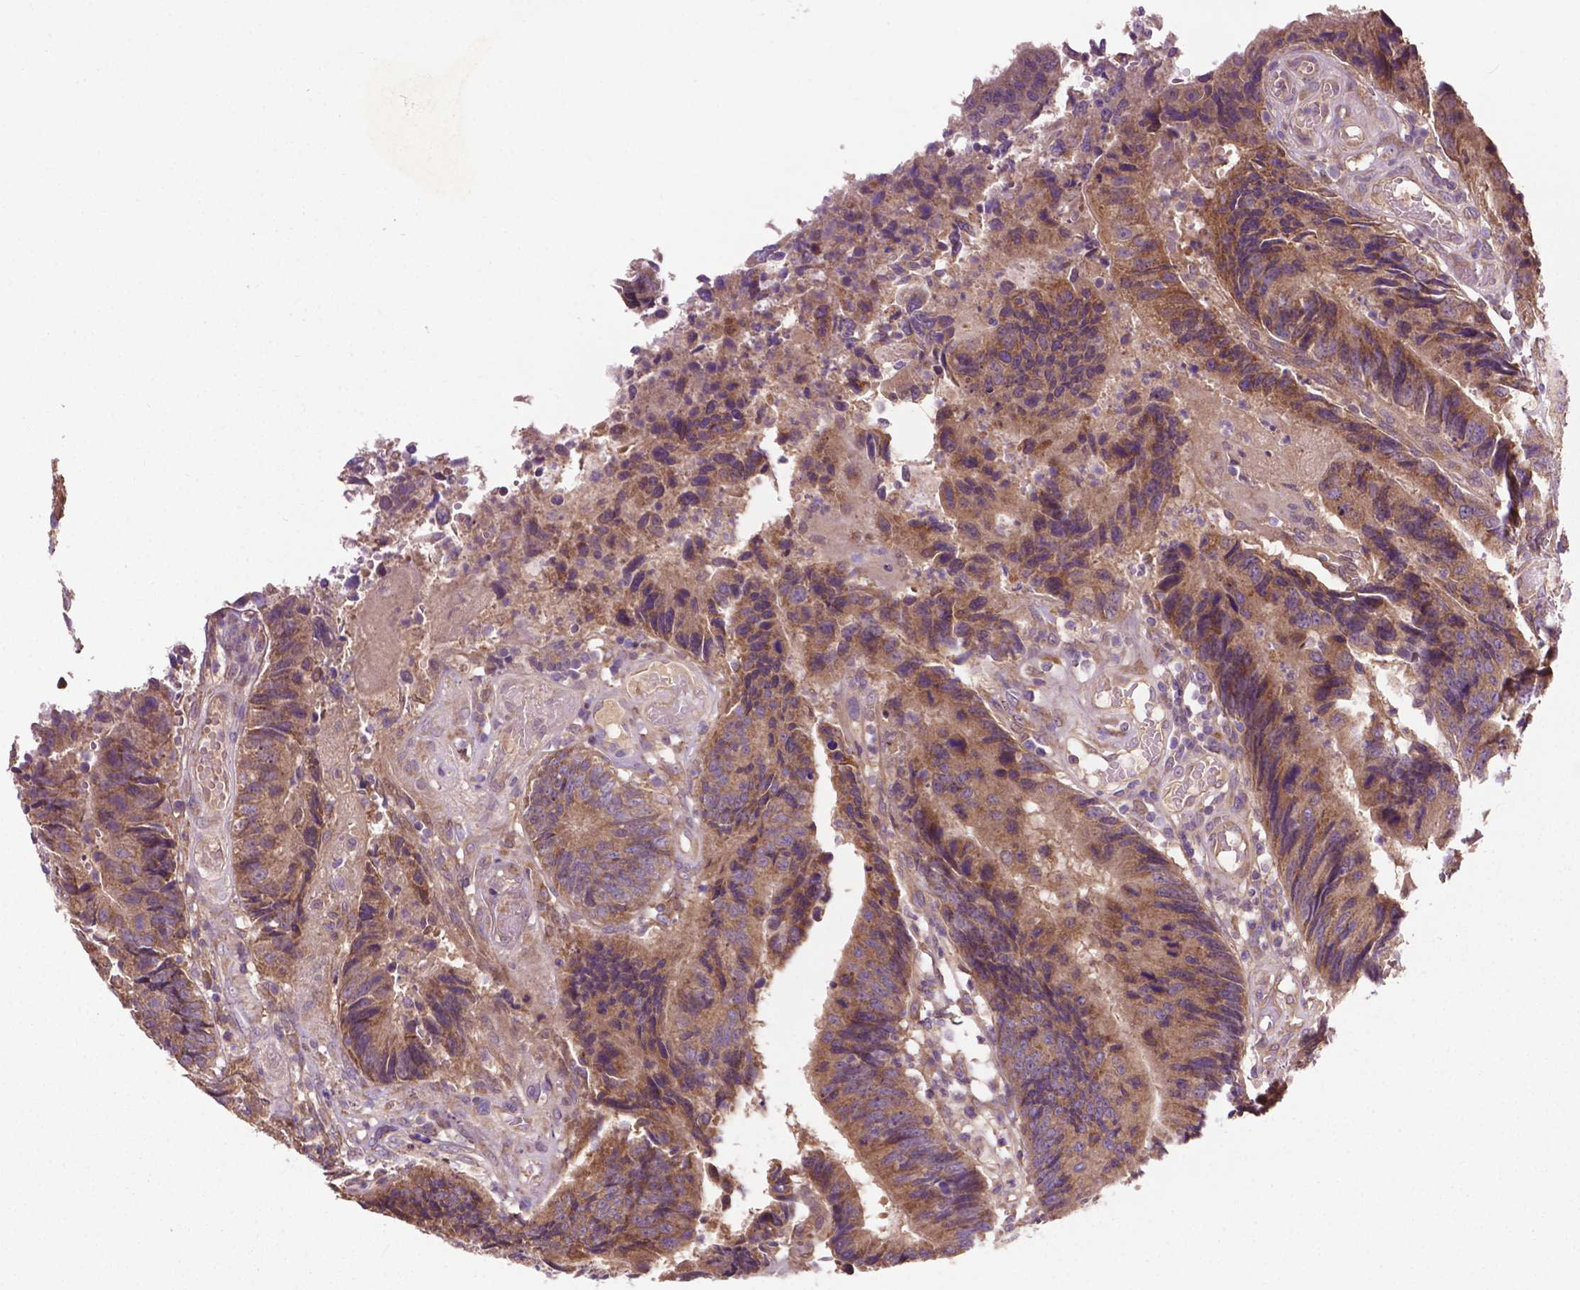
{"staining": {"intensity": "moderate", "quantity": ">75%", "location": "cytoplasmic/membranous"}, "tissue": "colorectal cancer", "cell_type": "Tumor cells", "image_type": "cancer", "snomed": [{"axis": "morphology", "description": "Adenocarcinoma, NOS"}, {"axis": "topography", "description": "Colon"}], "caption": "Human colorectal cancer (adenocarcinoma) stained with a brown dye demonstrates moderate cytoplasmic/membranous positive expression in about >75% of tumor cells.", "gene": "GJA9", "patient": {"sex": "female", "age": 67}}